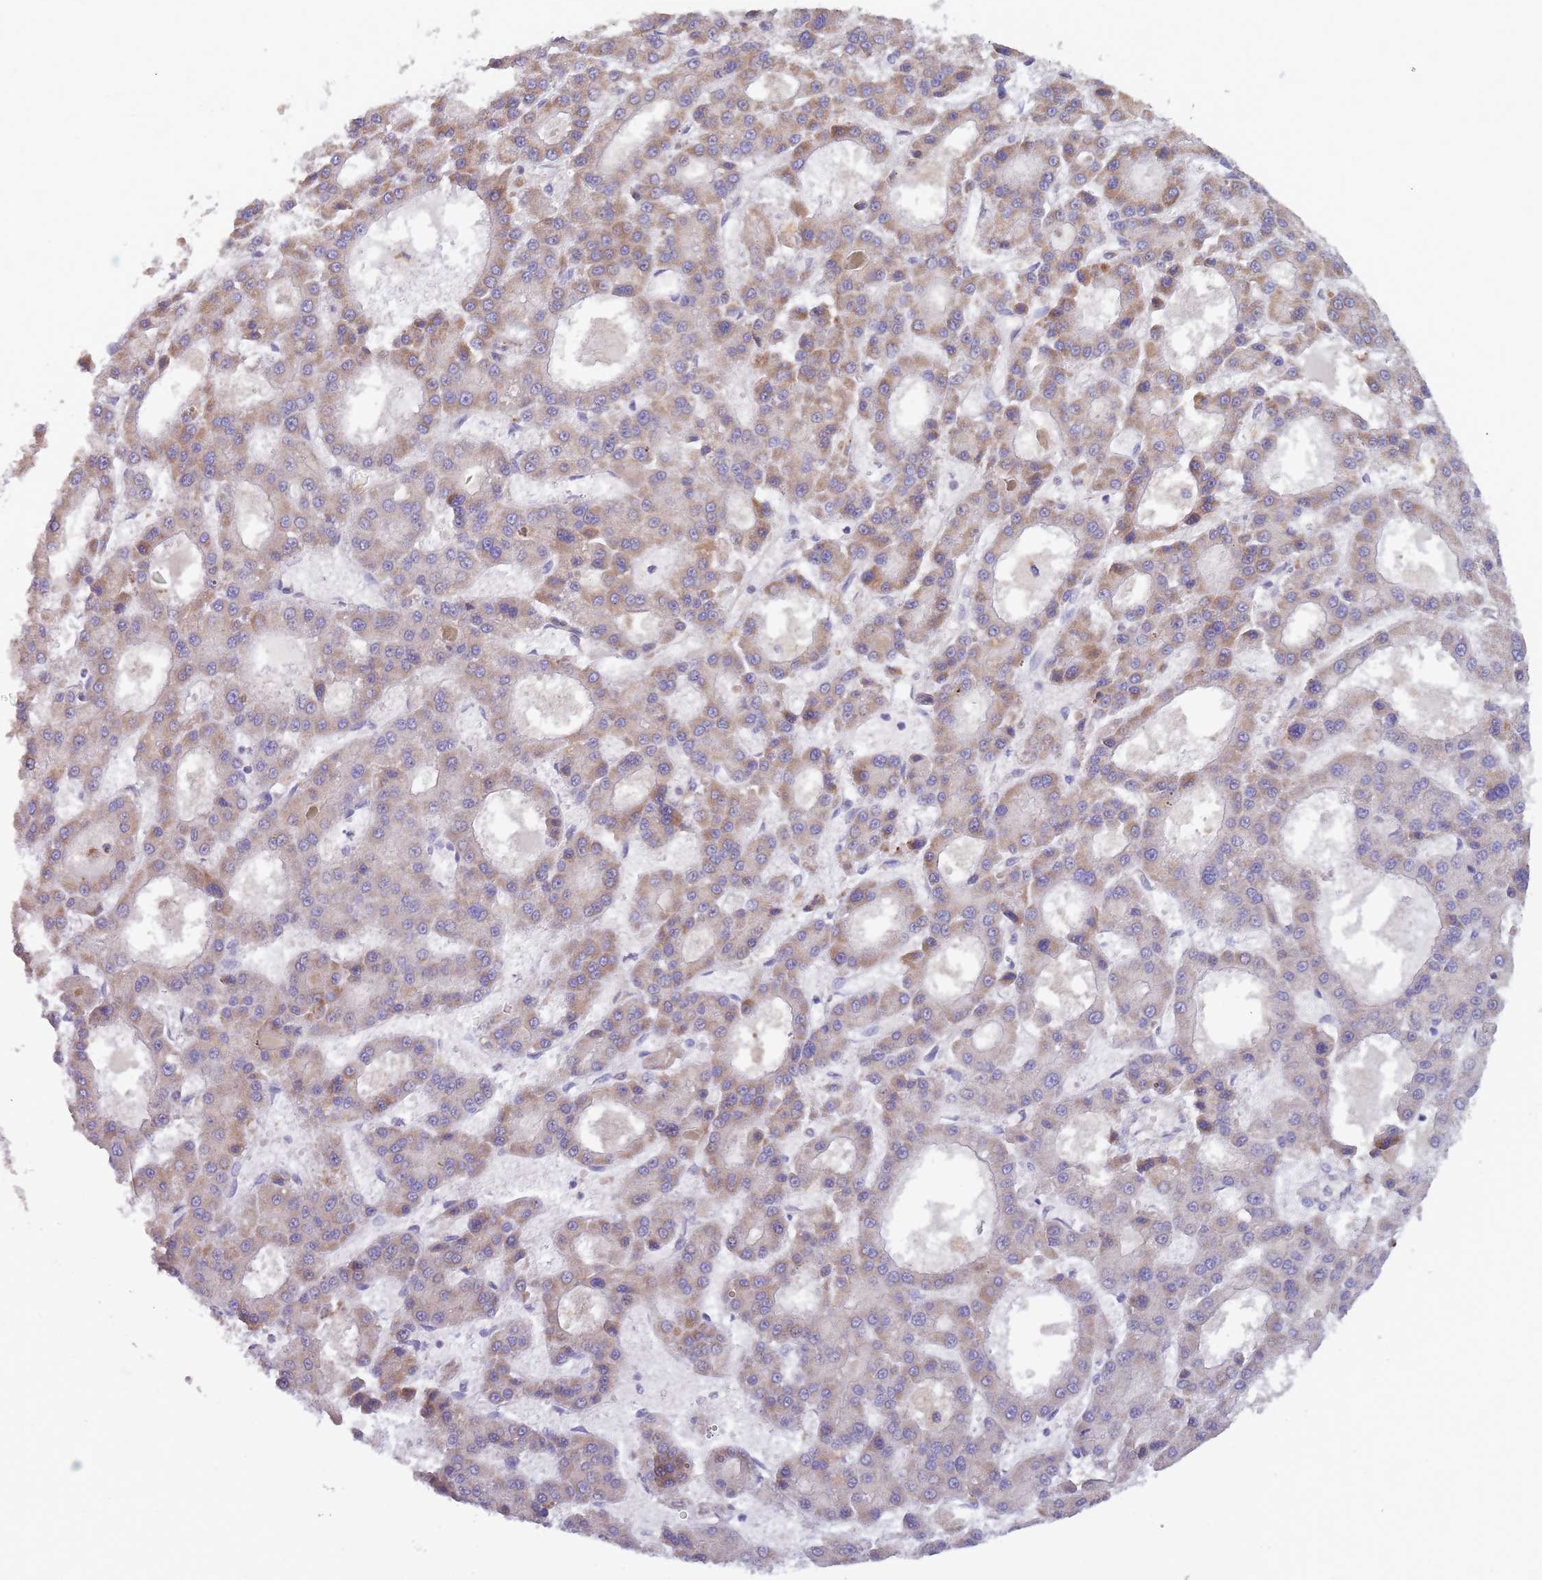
{"staining": {"intensity": "weak", "quantity": "25%-75%", "location": "cytoplasmic/membranous"}, "tissue": "liver cancer", "cell_type": "Tumor cells", "image_type": "cancer", "snomed": [{"axis": "morphology", "description": "Carcinoma, Hepatocellular, NOS"}, {"axis": "topography", "description": "Liver"}], "caption": "High-power microscopy captured an IHC image of liver cancer (hepatocellular carcinoma), revealing weak cytoplasmic/membranous staining in about 25%-75% of tumor cells.", "gene": "SLC25A42", "patient": {"sex": "male", "age": 70}}